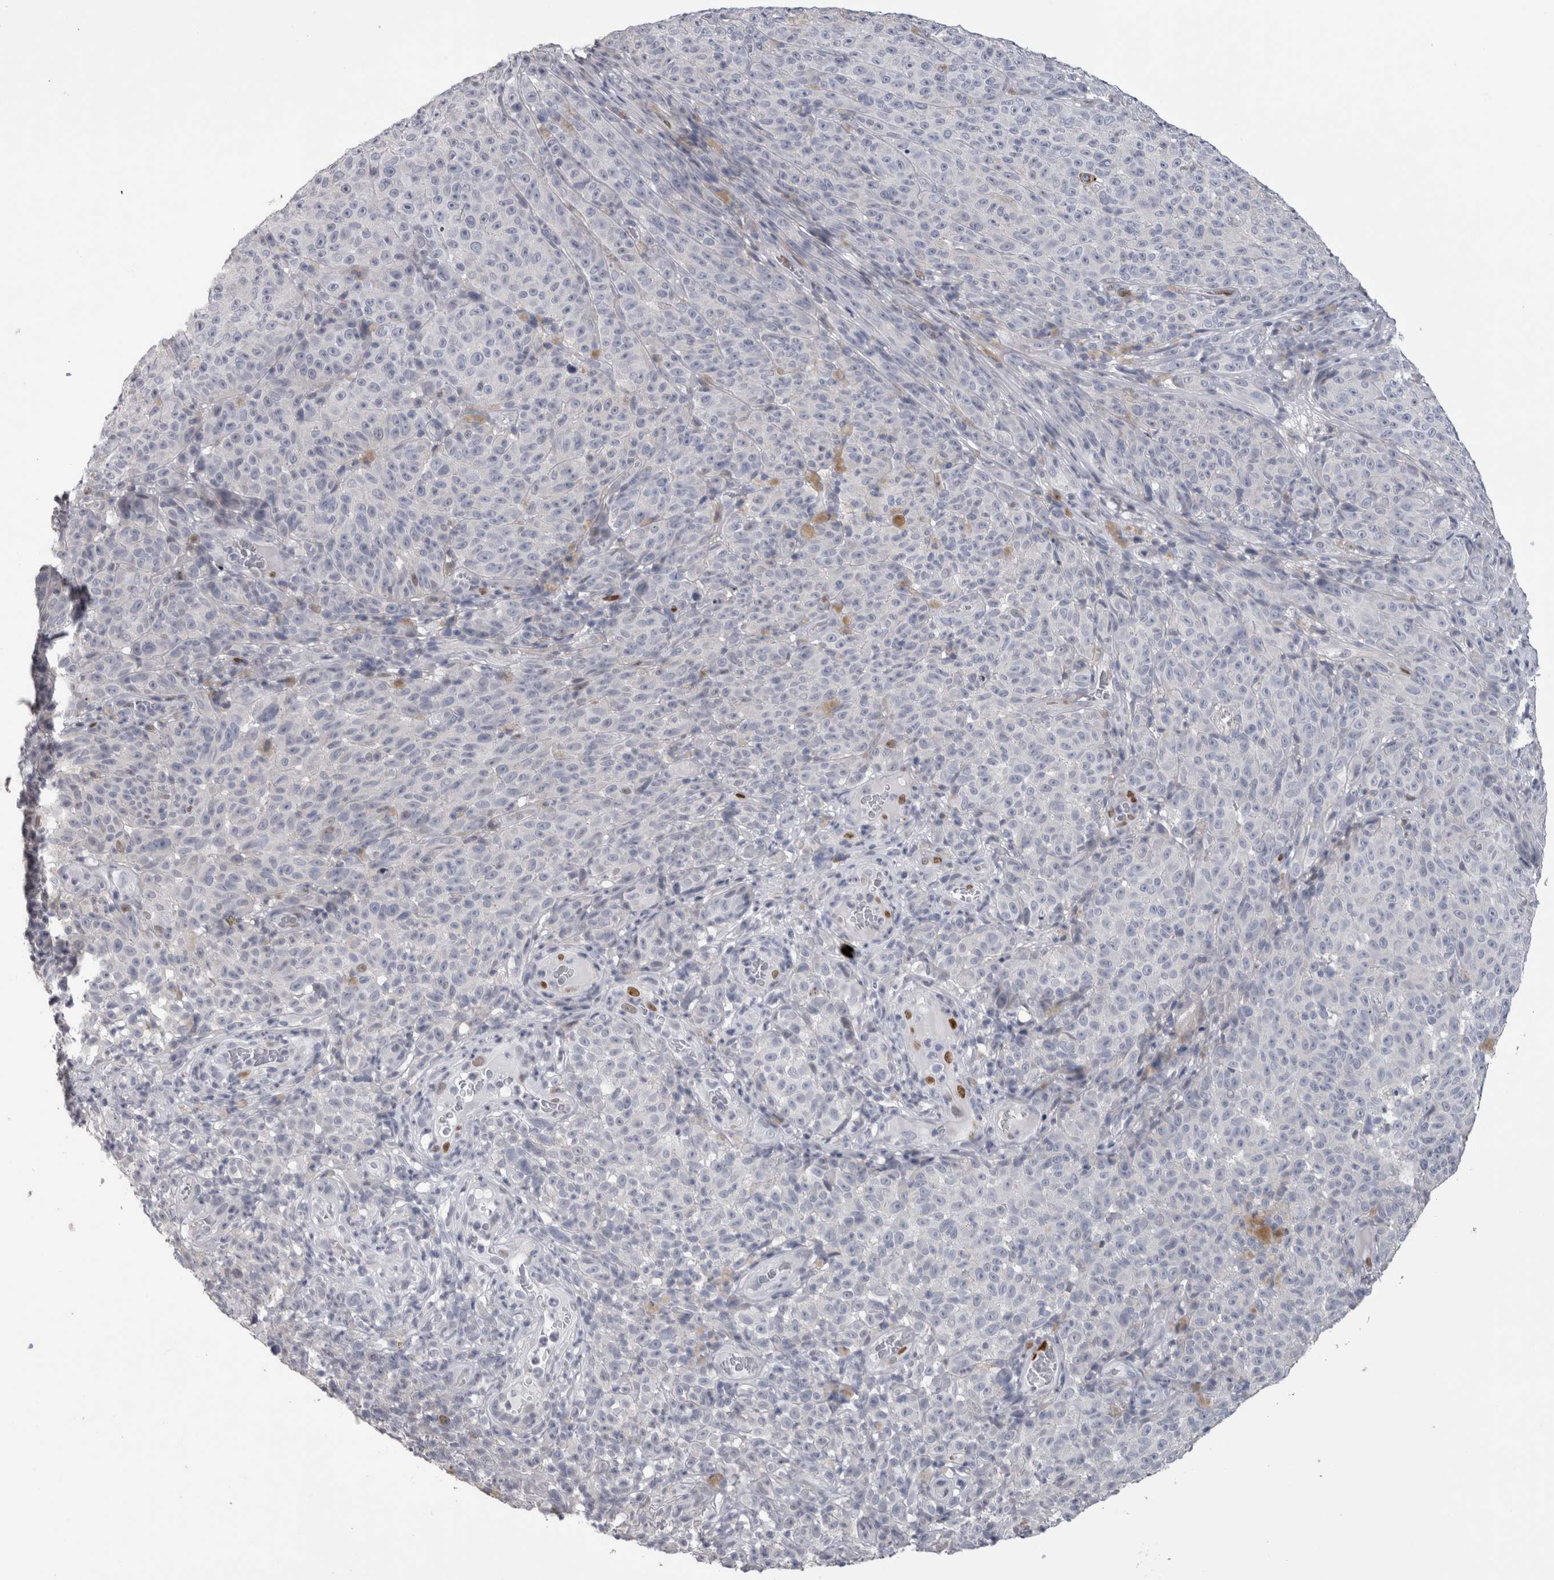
{"staining": {"intensity": "negative", "quantity": "none", "location": "none"}, "tissue": "melanoma", "cell_type": "Tumor cells", "image_type": "cancer", "snomed": [{"axis": "morphology", "description": "Malignant melanoma, NOS"}, {"axis": "topography", "description": "Skin"}], "caption": "Tumor cells are negative for brown protein staining in melanoma.", "gene": "IL33", "patient": {"sex": "female", "age": 82}}